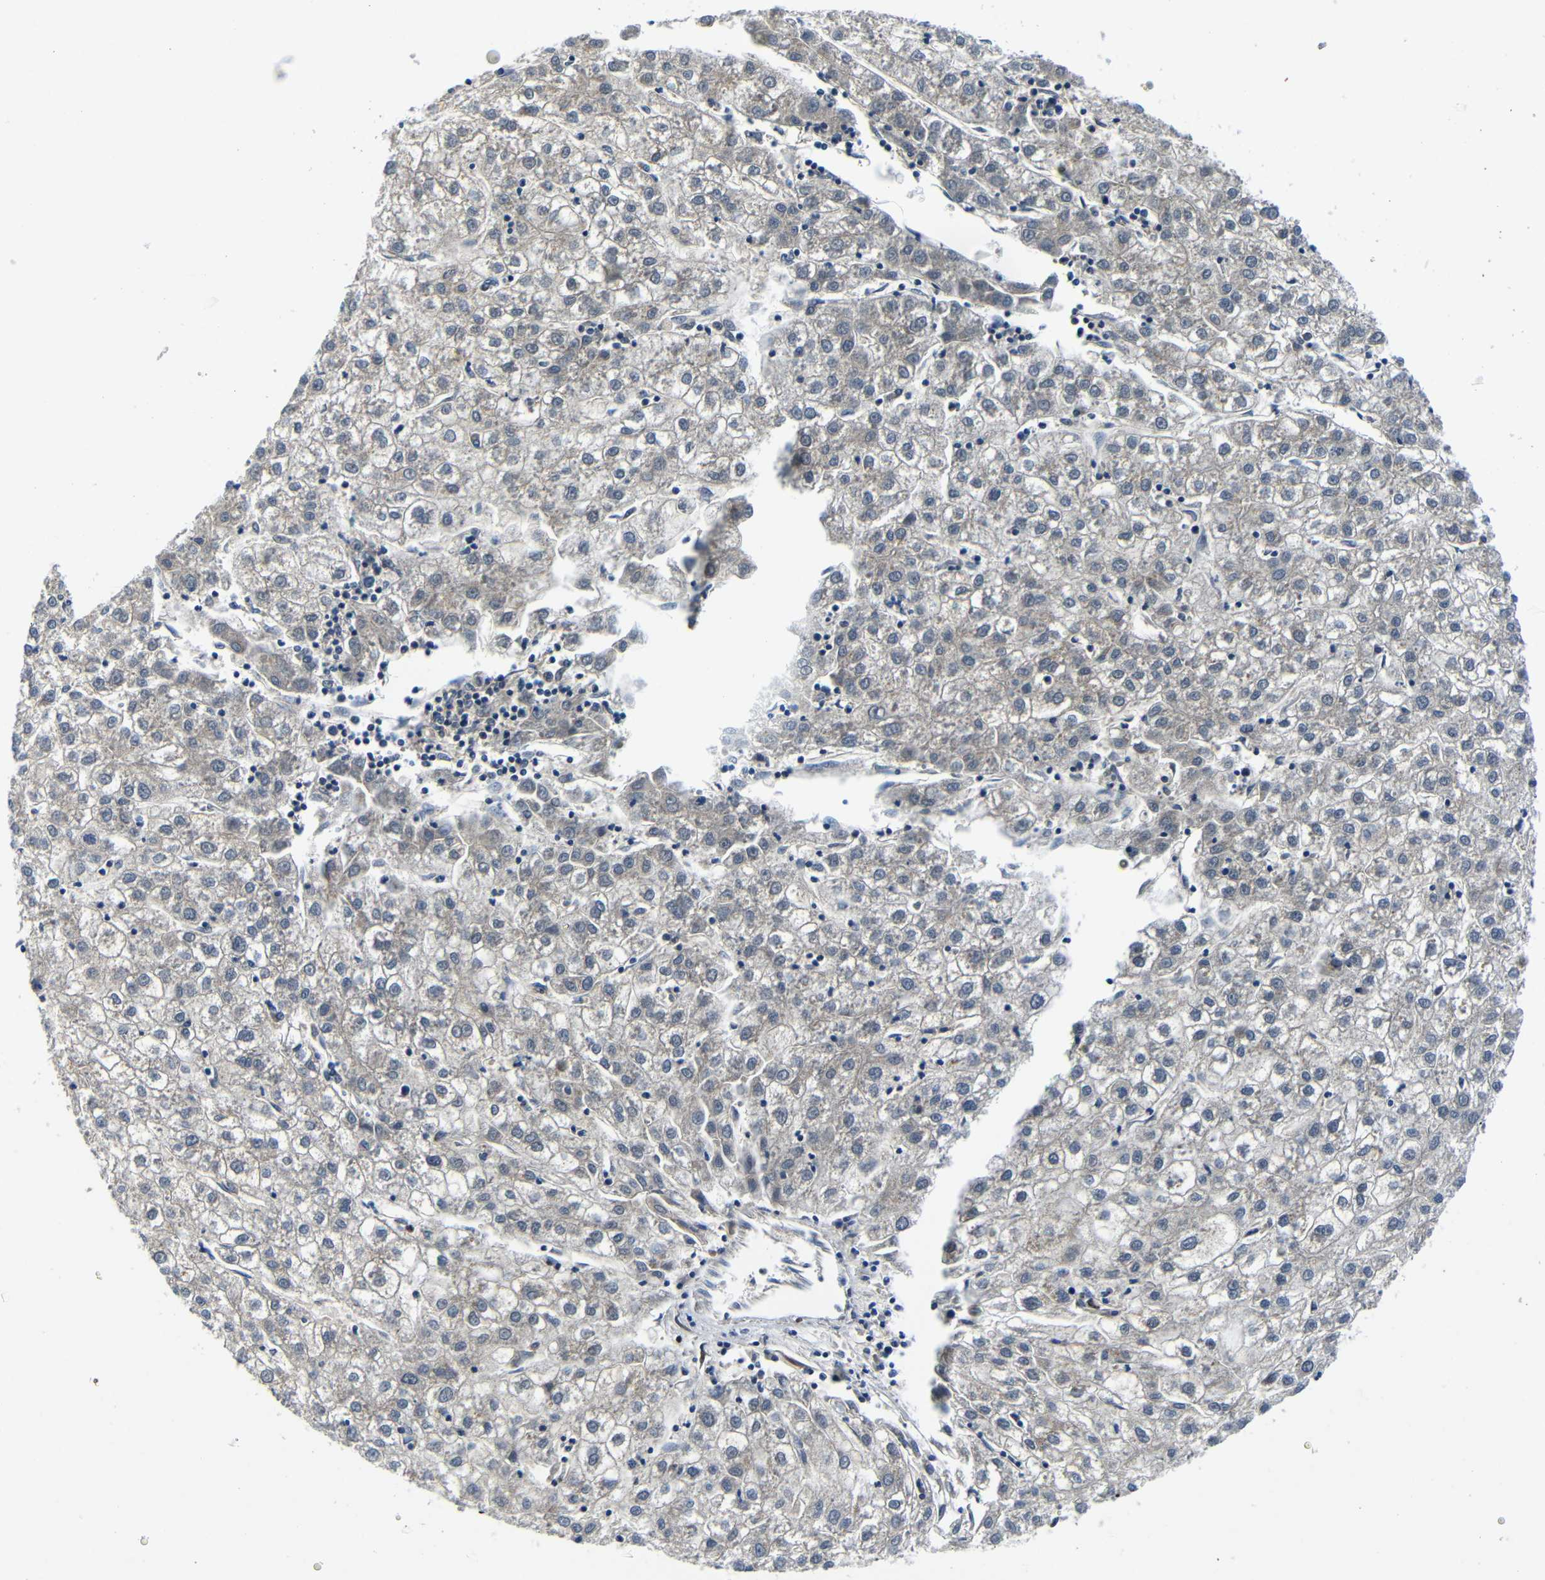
{"staining": {"intensity": "negative", "quantity": "none", "location": "none"}, "tissue": "liver cancer", "cell_type": "Tumor cells", "image_type": "cancer", "snomed": [{"axis": "morphology", "description": "Carcinoma, Hepatocellular, NOS"}, {"axis": "topography", "description": "Liver"}], "caption": "The photomicrograph demonstrates no significant positivity in tumor cells of liver cancer.", "gene": "FKBP14", "patient": {"sex": "male", "age": 72}}